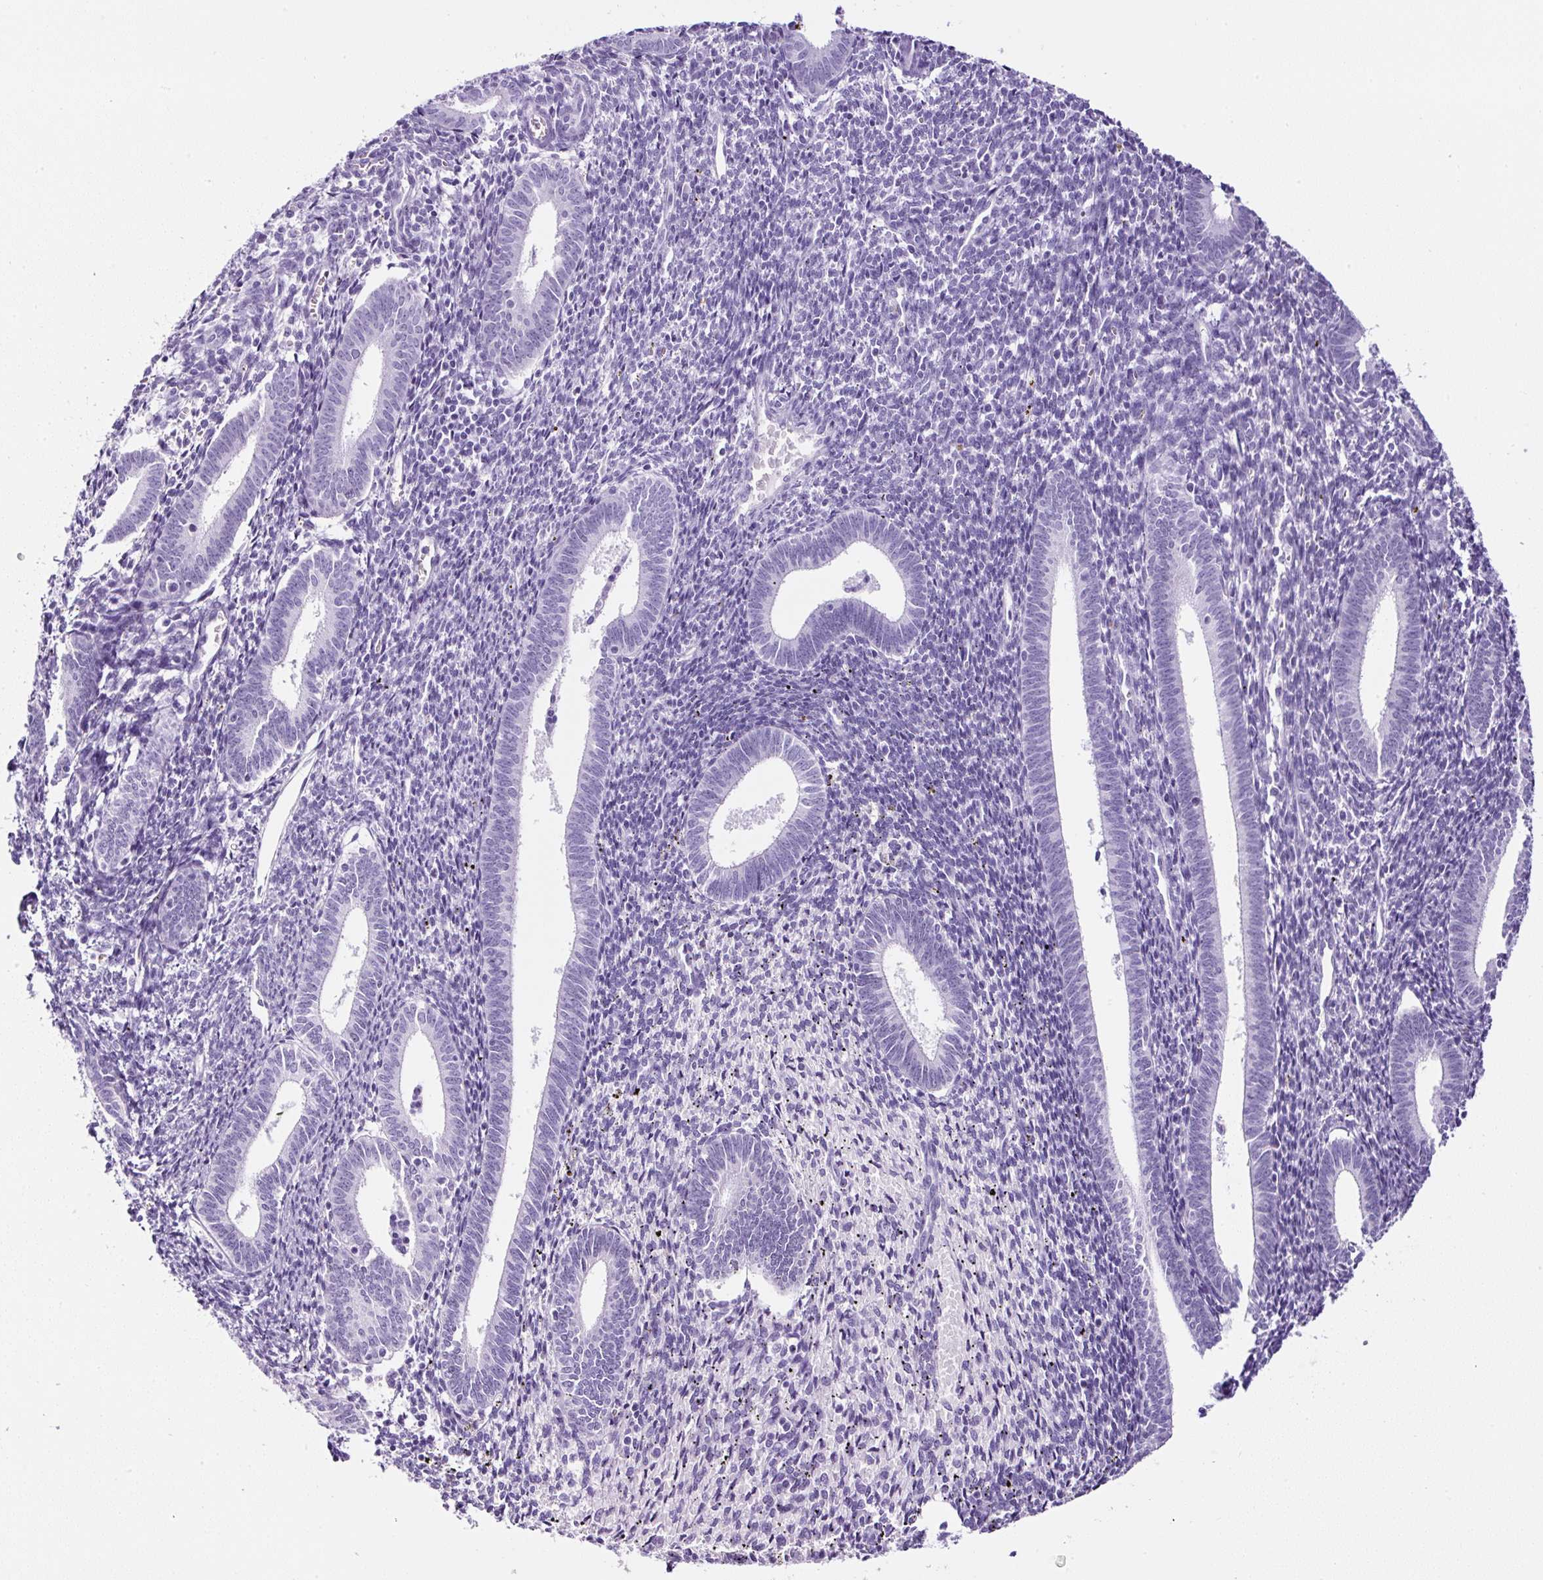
{"staining": {"intensity": "negative", "quantity": "none", "location": "none"}, "tissue": "endometrium", "cell_type": "Cells in endometrial stroma", "image_type": "normal", "snomed": [{"axis": "morphology", "description": "Normal tissue, NOS"}, {"axis": "topography", "description": "Endometrium"}], "caption": "High magnification brightfield microscopy of unremarkable endometrium stained with DAB (brown) and counterstained with hematoxylin (blue): cells in endometrial stroma show no significant expression.", "gene": "TMEM200B", "patient": {"sex": "female", "age": 41}}